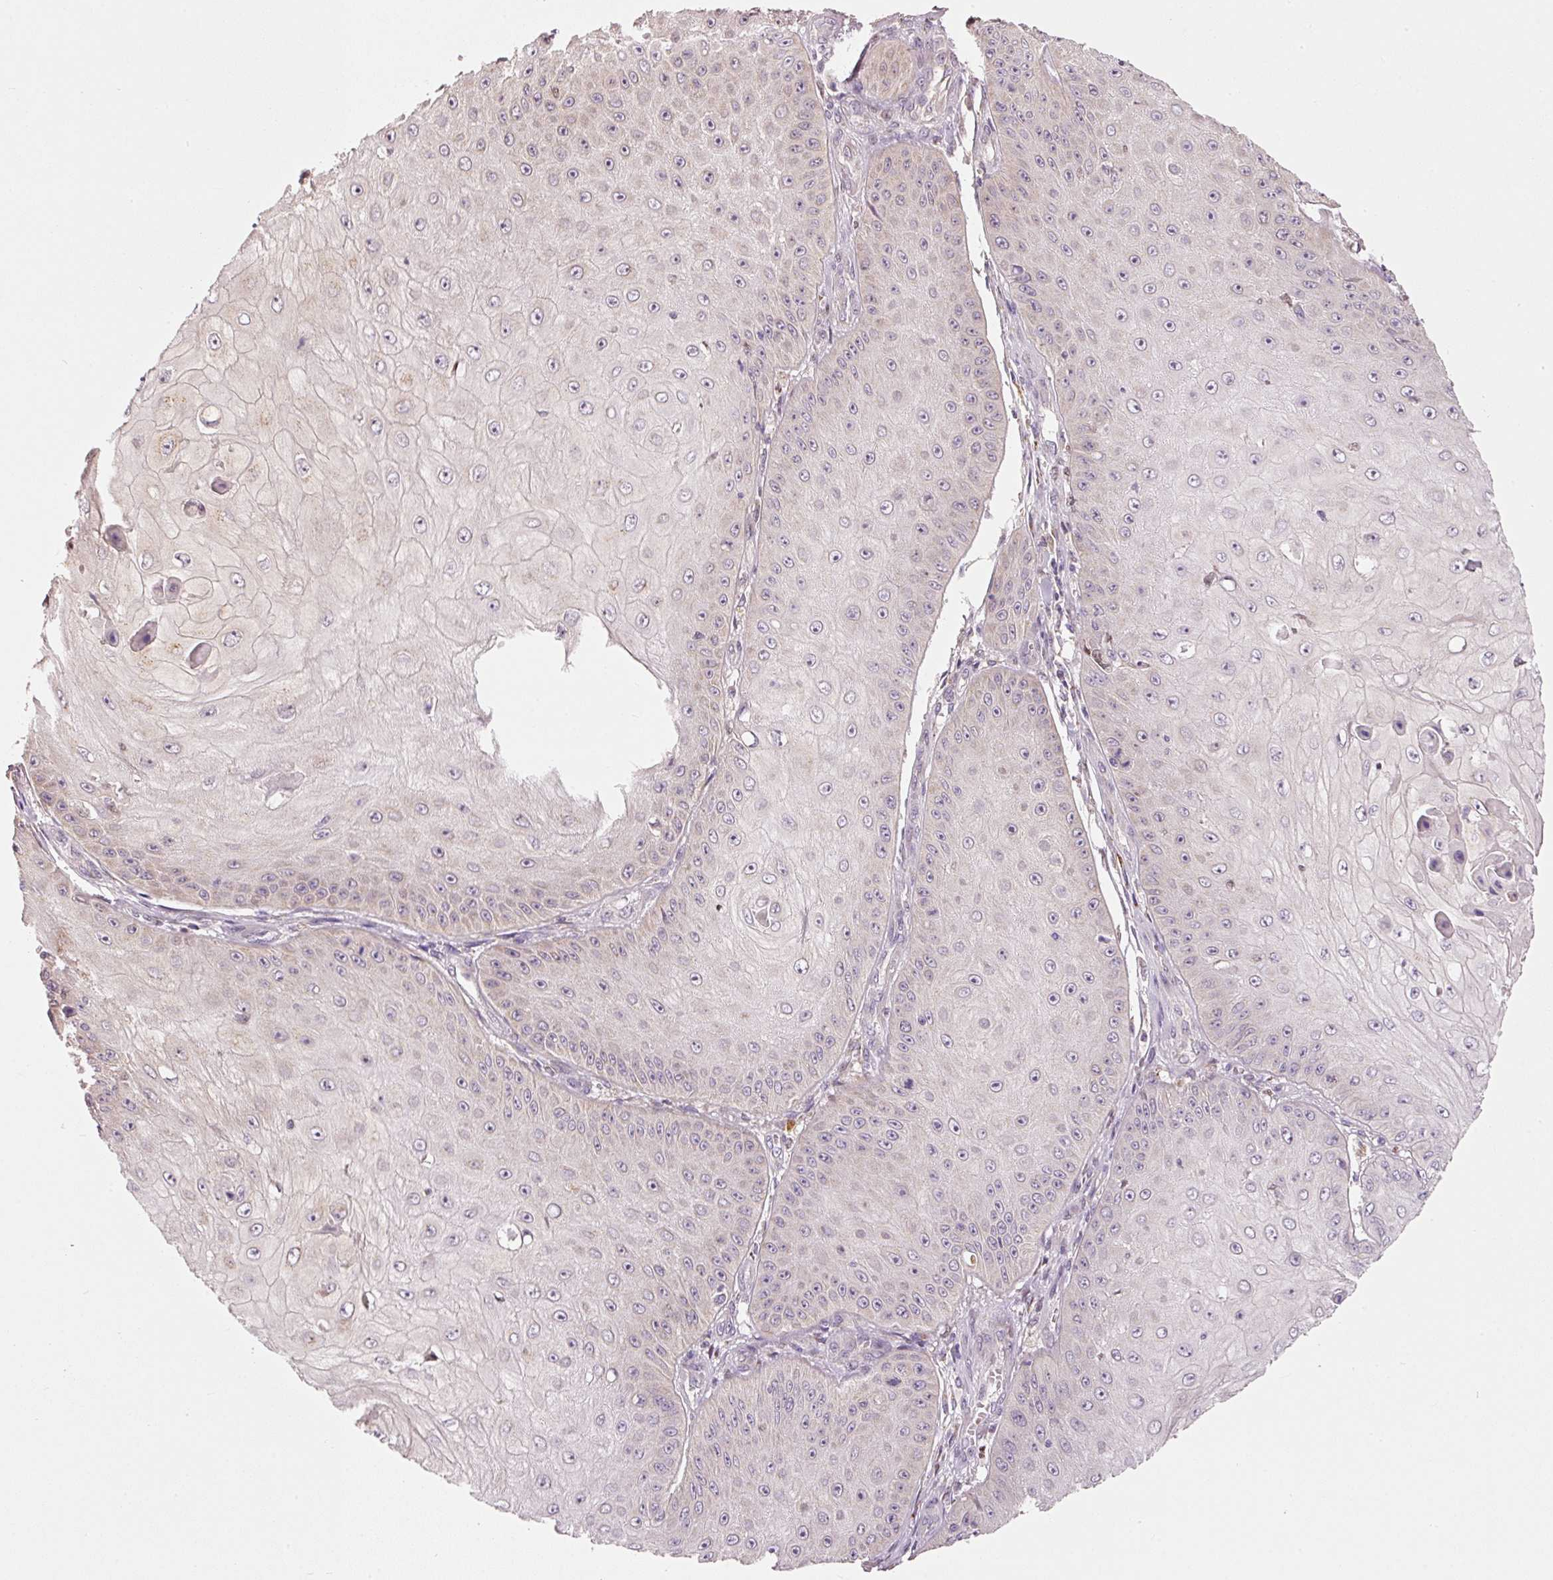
{"staining": {"intensity": "negative", "quantity": "none", "location": "none"}, "tissue": "skin cancer", "cell_type": "Tumor cells", "image_type": "cancer", "snomed": [{"axis": "morphology", "description": "Squamous cell carcinoma, NOS"}, {"axis": "topography", "description": "Skin"}], "caption": "Tumor cells are negative for brown protein staining in skin cancer.", "gene": "MTHFD1L", "patient": {"sex": "male", "age": 70}}